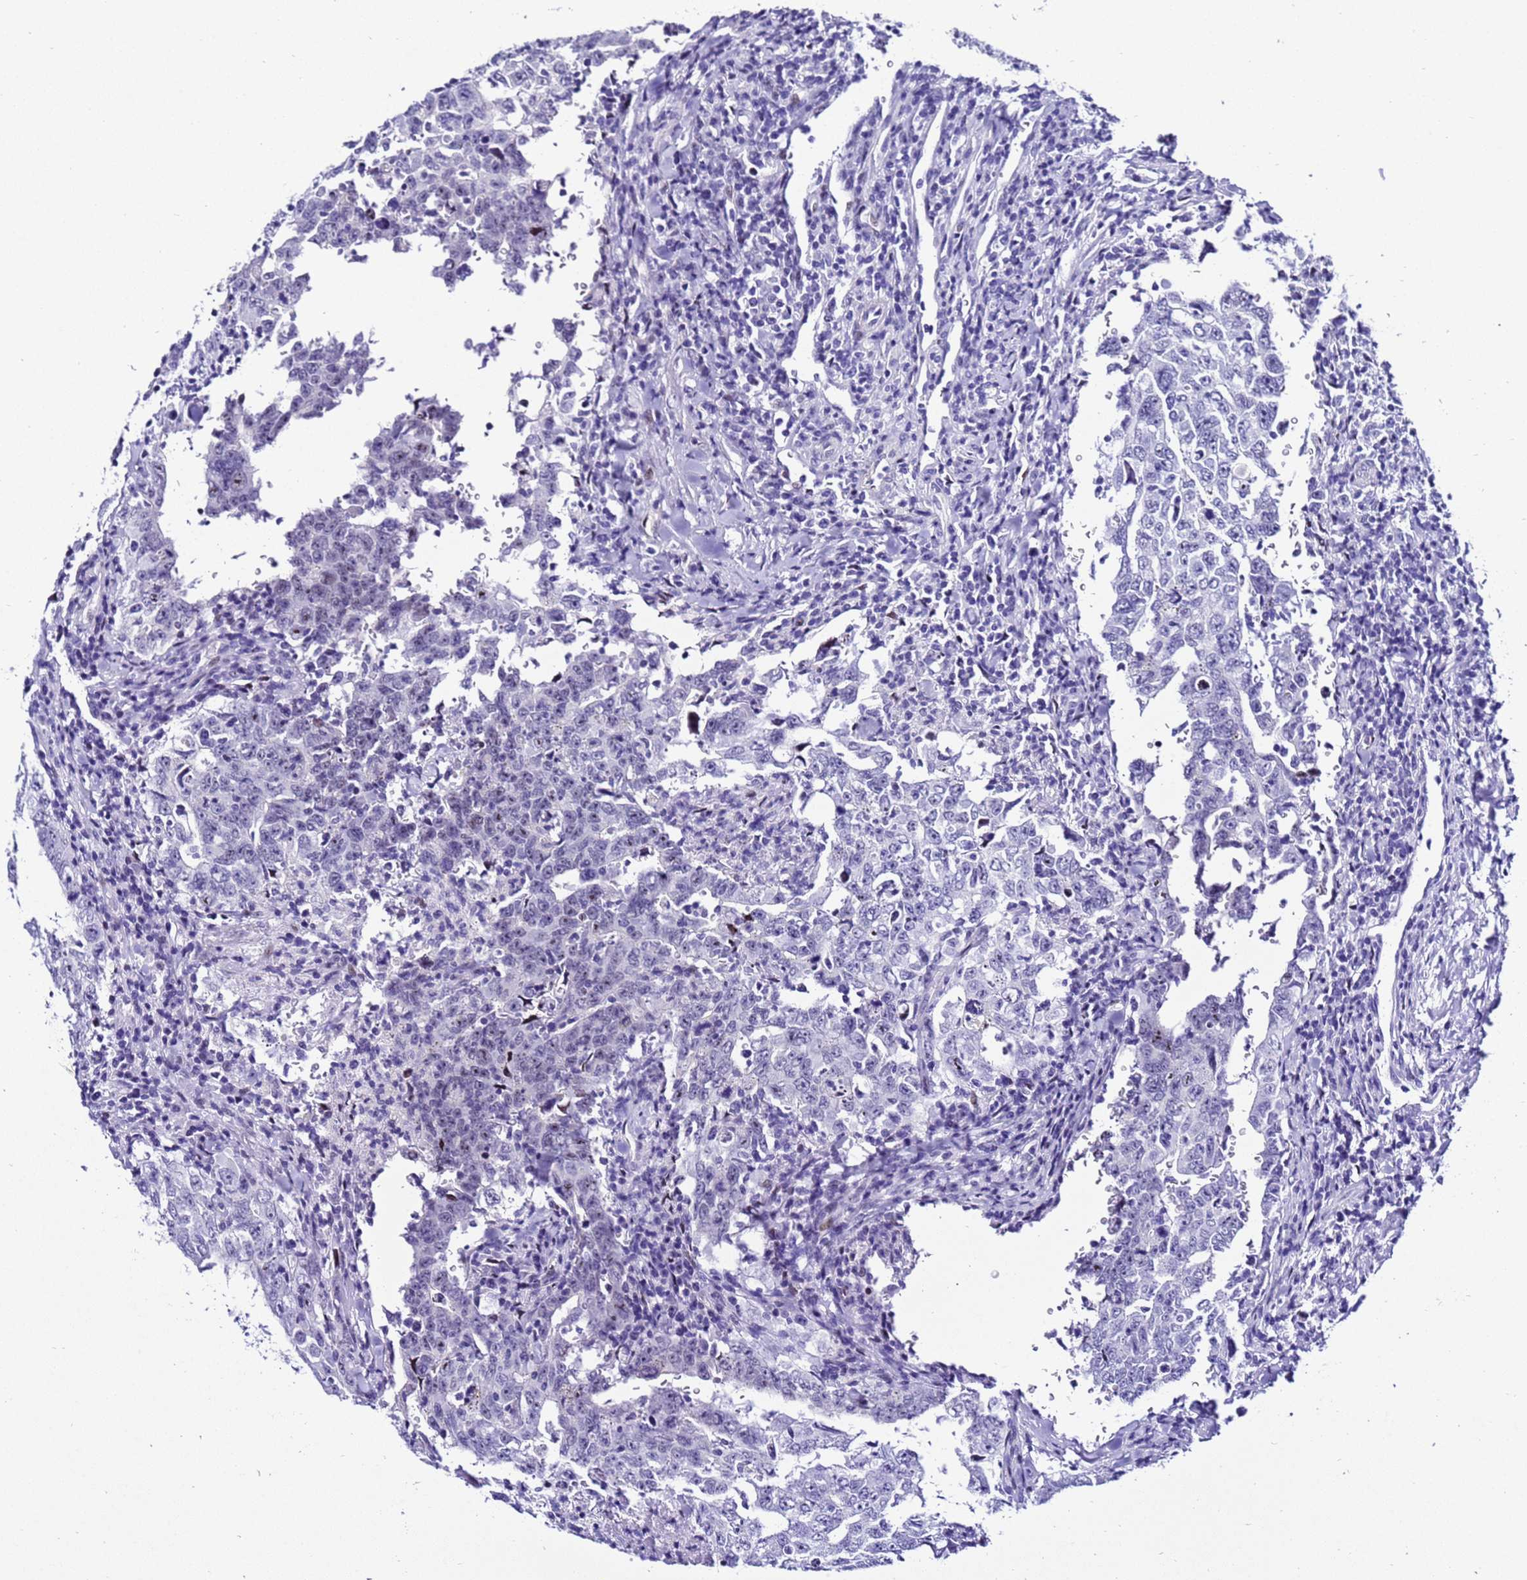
{"staining": {"intensity": "negative", "quantity": "none", "location": "none"}, "tissue": "testis cancer", "cell_type": "Tumor cells", "image_type": "cancer", "snomed": [{"axis": "morphology", "description": "Carcinoma, Embryonal, NOS"}, {"axis": "topography", "description": "Testis"}], "caption": "The micrograph reveals no significant positivity in tumor cells of testis cancer.", "gene": "ZNF417", "patient": {"sex": "male", "age": 26}}